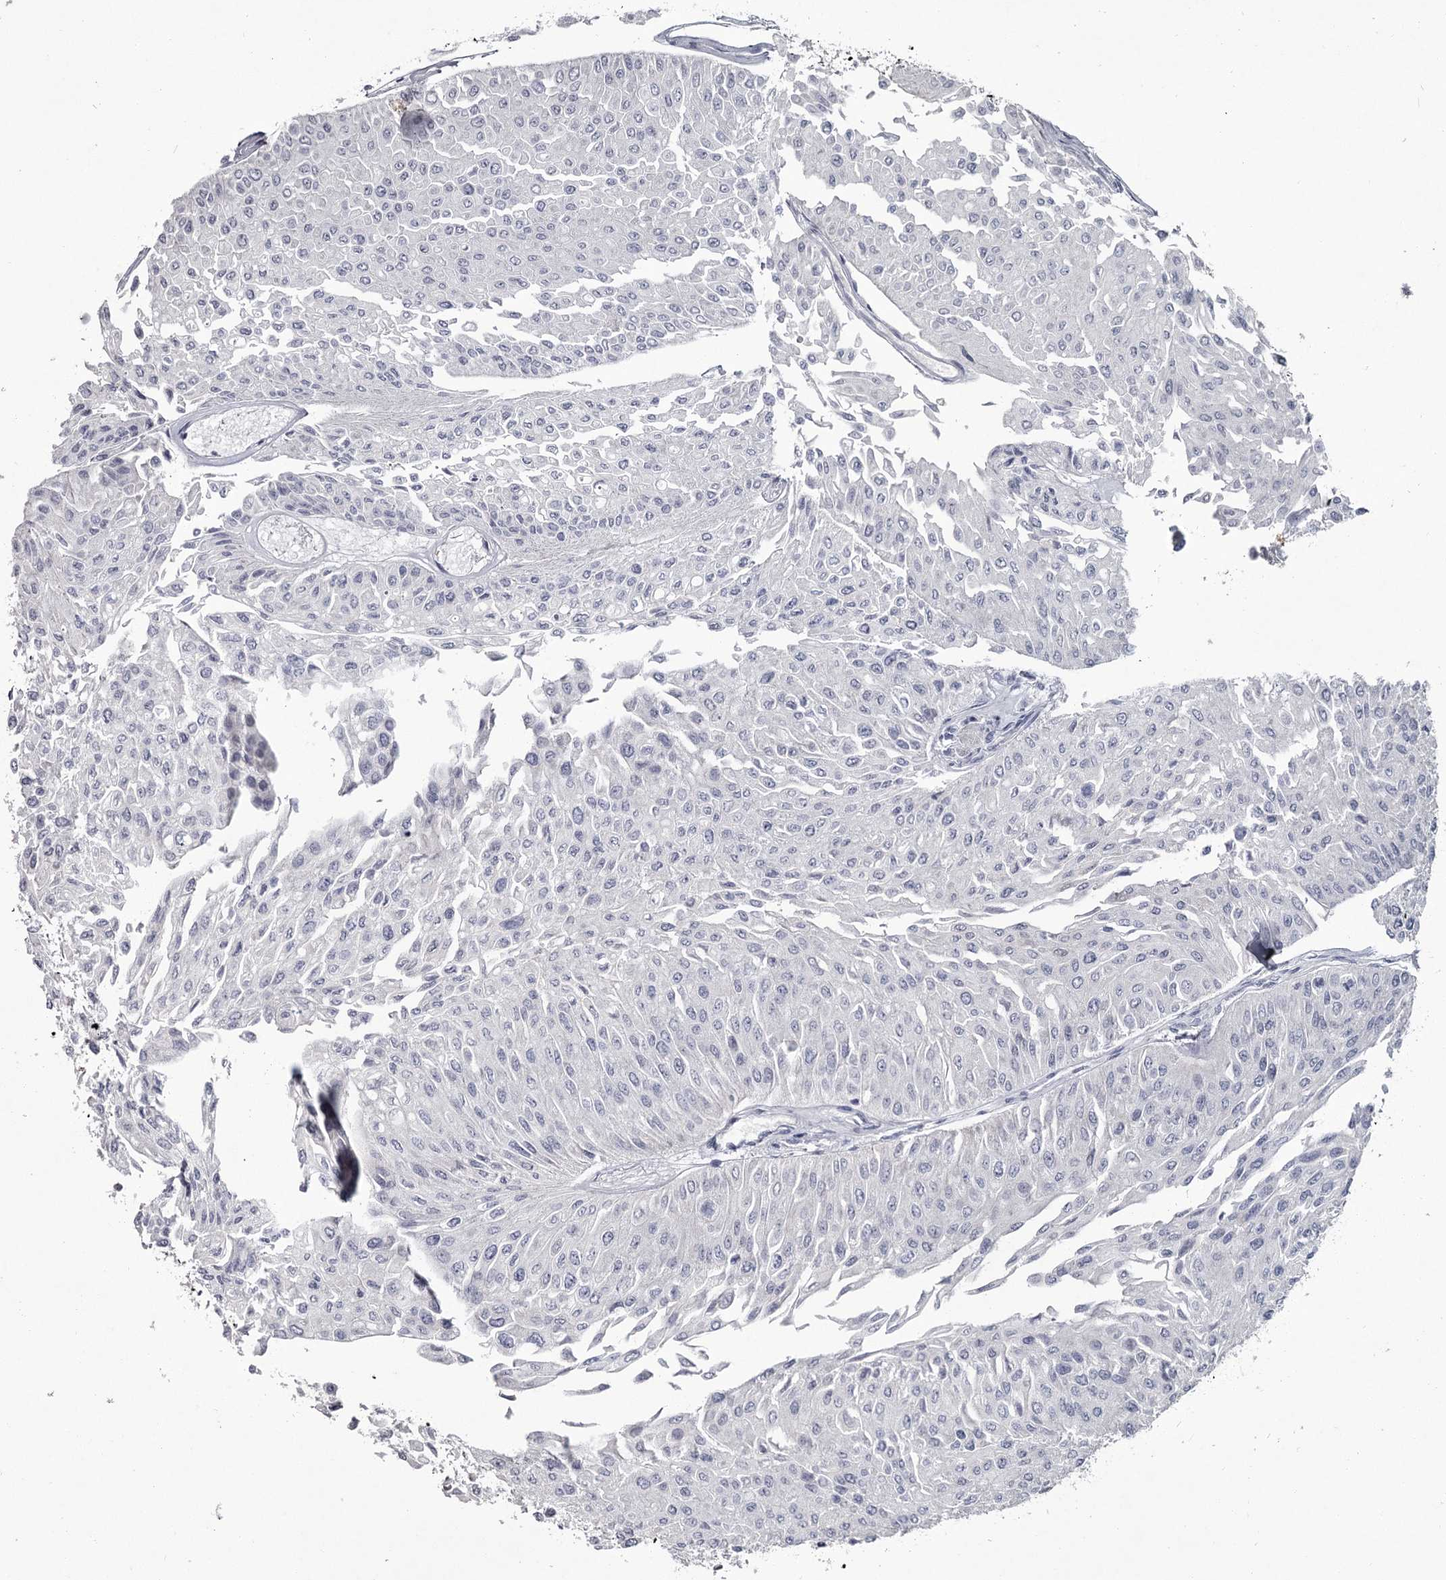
{"staining": {"intensity": "negative", "quantity": "none", "location": "none"}, "tissue": "urothelial cancer", "cell_type": "Tumor cells", "image_type": "cancer", "snomed": [{"axis": "morphology", "description": "Urothelial carcinoma, Low grade"}, {"axis": "topography", "description": "Urinary bladder"}], "caption": "DAB immunohistochemical staining of human low-grade urothelial carcinoma exhibits no significant expression in tumor cells.", "gene": "DAO", "patient": {"sex": "male", "age": 67}}